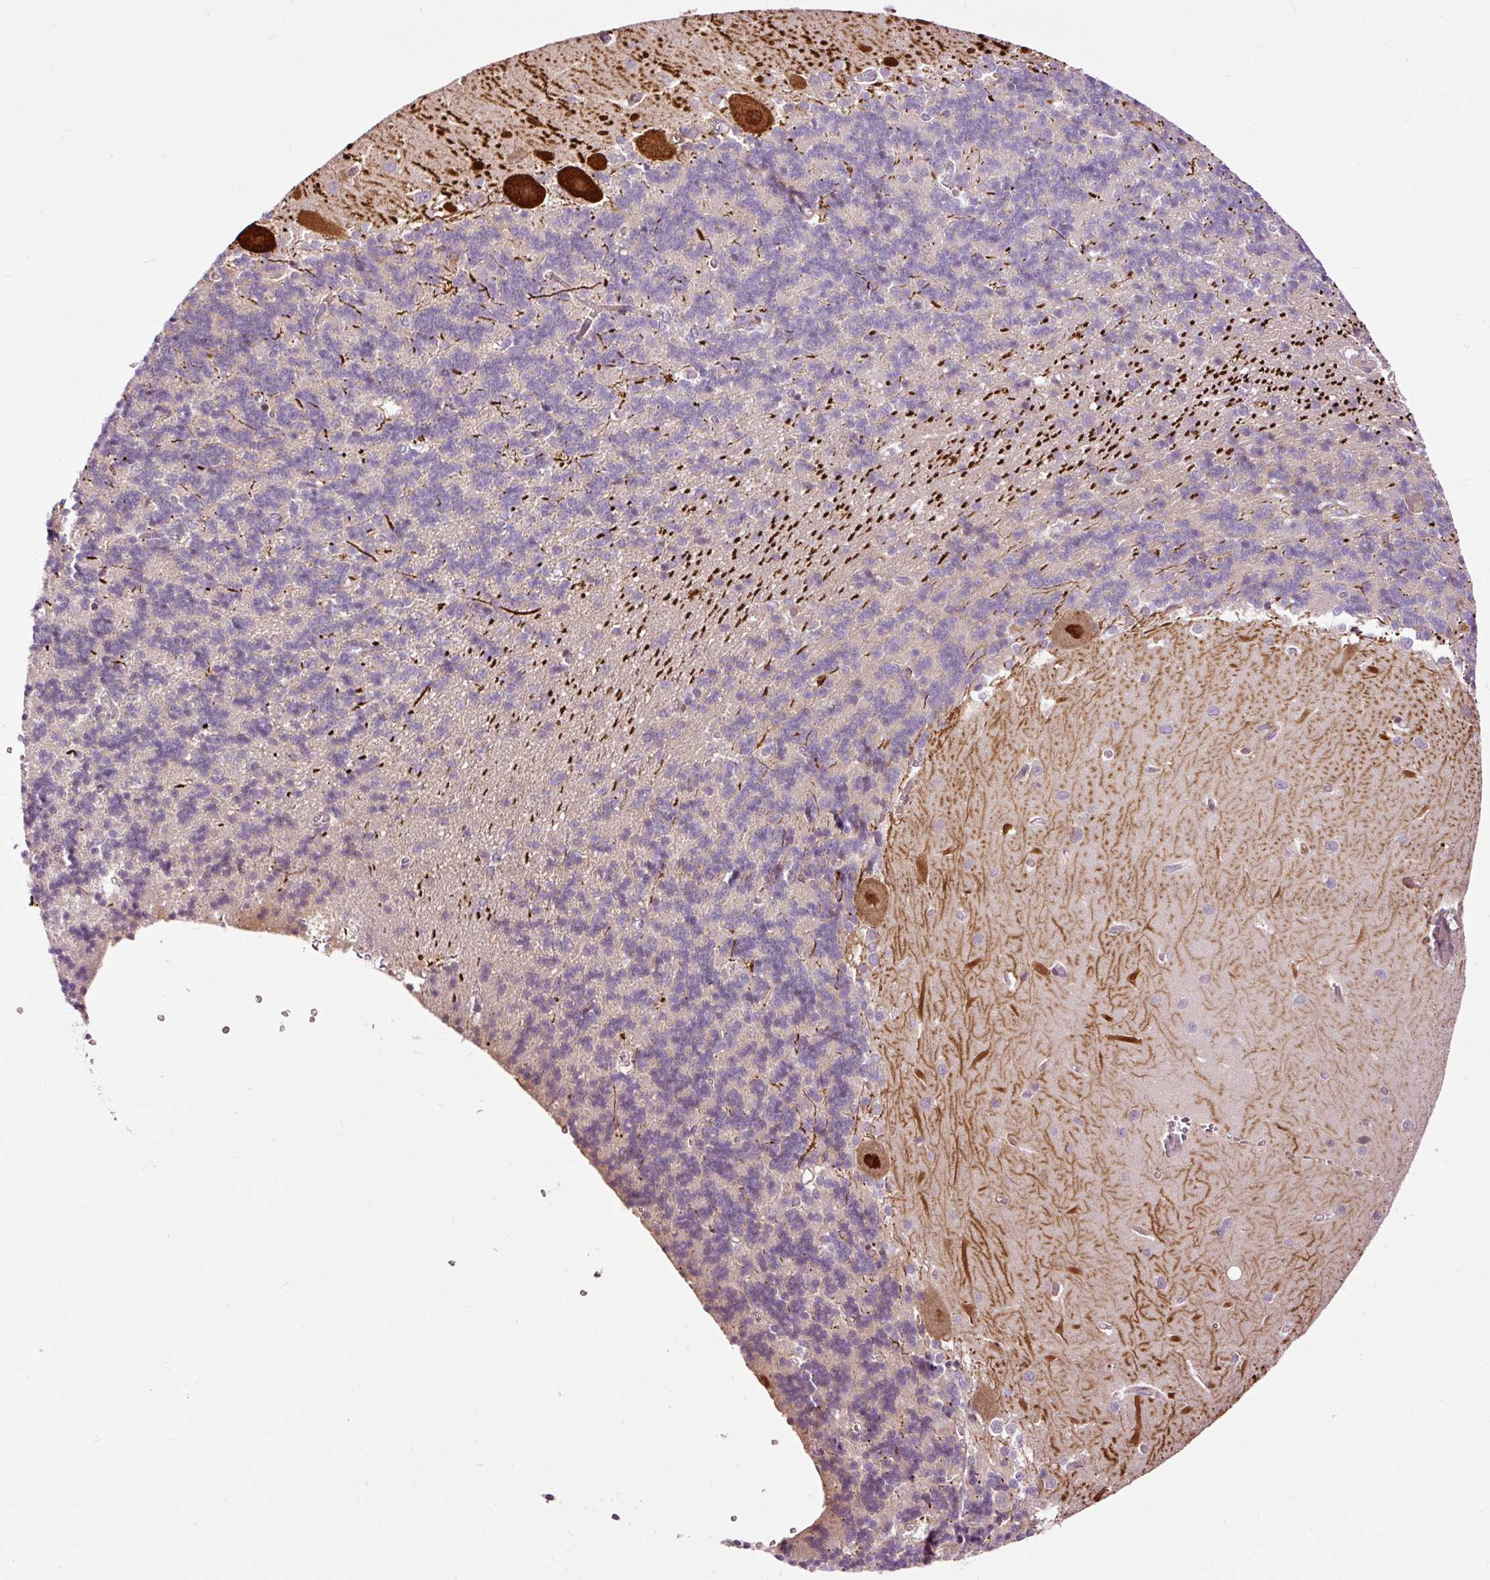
{"staining": {"intensity": "strong", "quantity": "<25%", "location": "cytoplasmic/membranous"}, "tissue": "cerebellum", "cell_type": "Cells in granular layer", "image_type": "normal", "snomed": [{"axis": "morphology", "description": "Normal tissue, NOS"}, {"axis": "topography", "description": "Cerebellum"}], "caption": "Cerebellum stained with a brown dye displays strong cytoplasmic/membranous positive positivity in about <25% of cells in granular layer.", "gene": "FCRL4", "patient": {"sex": "male", "age": 37}}